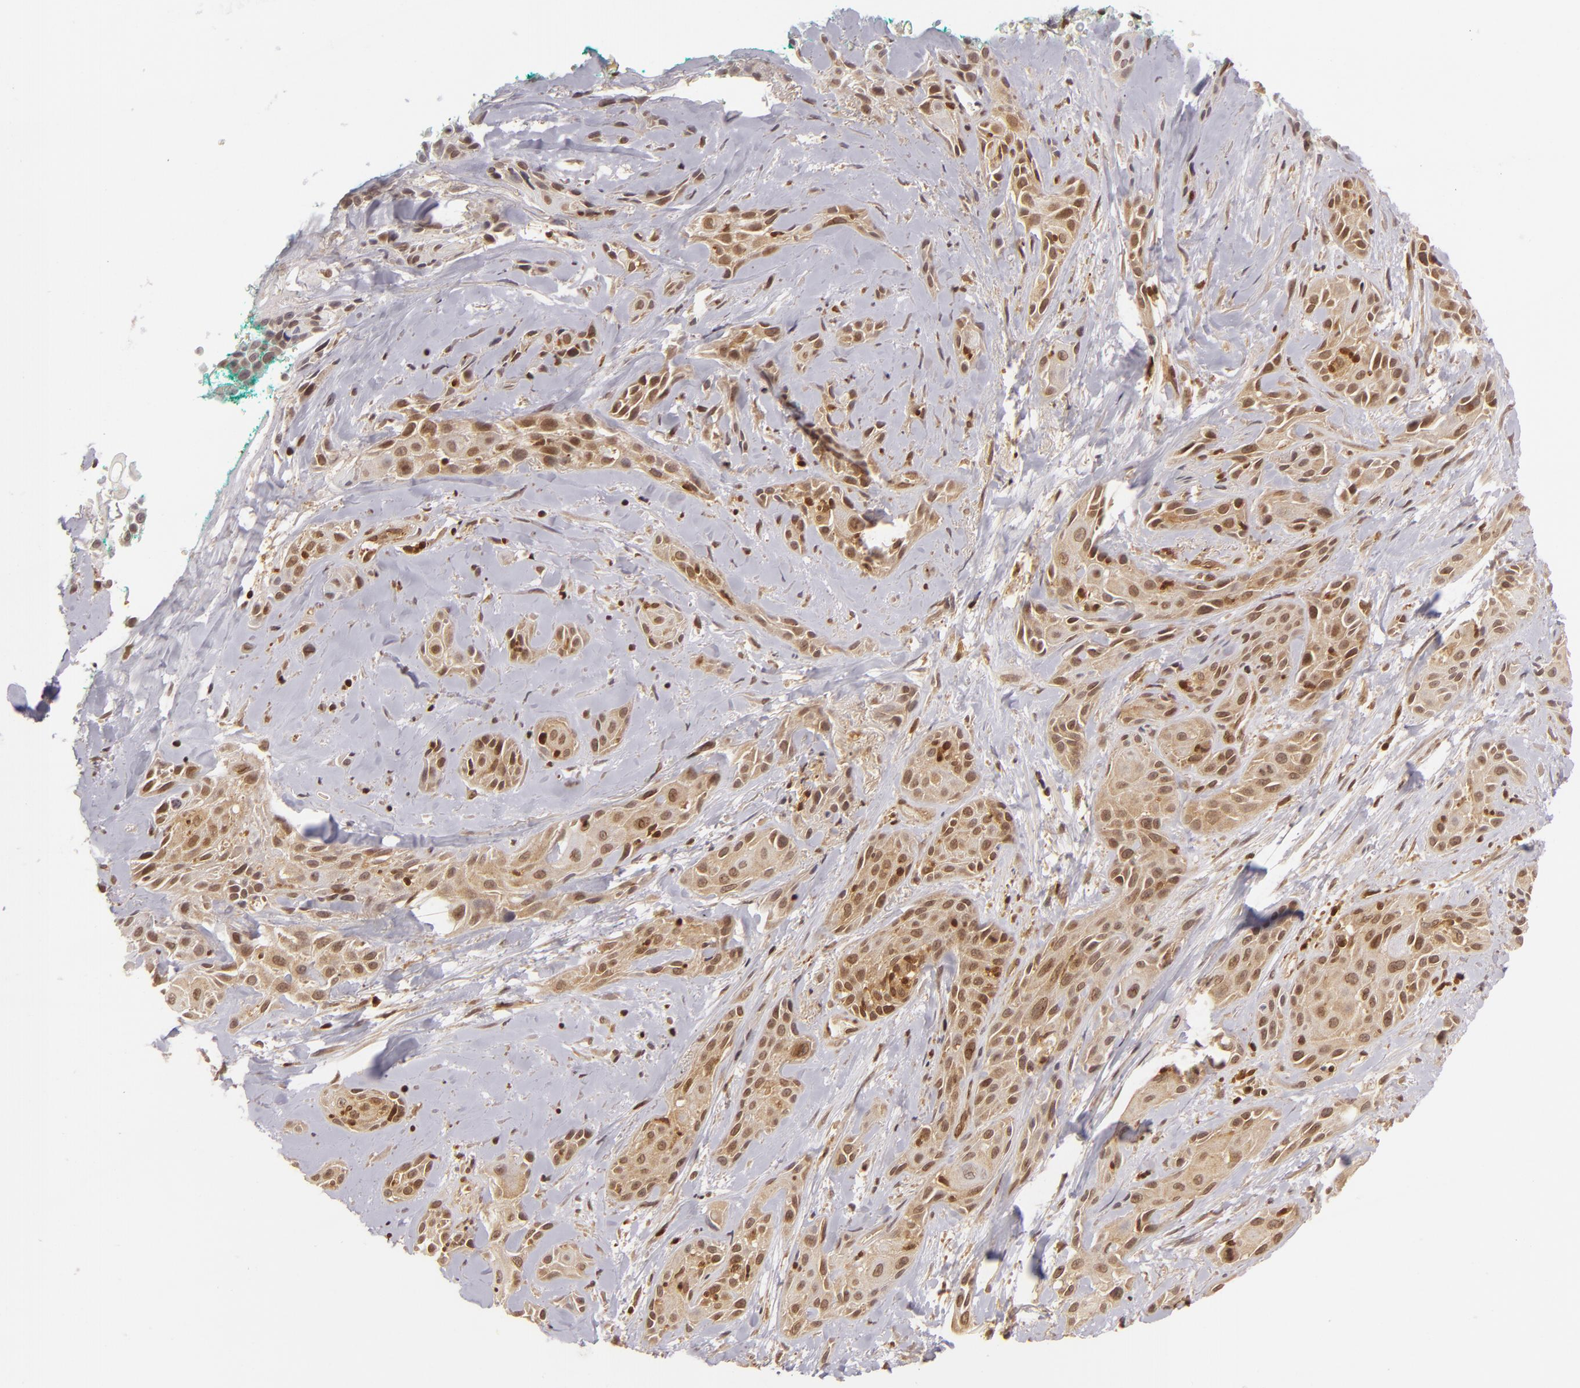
{"staining": {"intensity": "strong", "quantity": ">75%", "location": "cytoplasmic/membranous,nuclear"}, "tissue": "skin cancer", "cell_type": "Tumor cells", "image_type": "cancer", "snomed": [{"axis": "morphology", "description": "Squamous cell carcinoma, NOS"}, {"axis": "topography", "description": "Skin"}, {"axis": "topography", "description": "Anal"}], "caption": "IHC photomicrograph of neoplastic tissue: human skin cancer stained using immunohistochemistry shows high levels of strong protein expression localized specifically in the cytoplasmic/membranous and nuclear of tumor cells, appearing as a cytoplasmic/membranous and nuclear brown color.", "gene": "ZBTB33", "patient": {"sex": "male", "age": 64}}